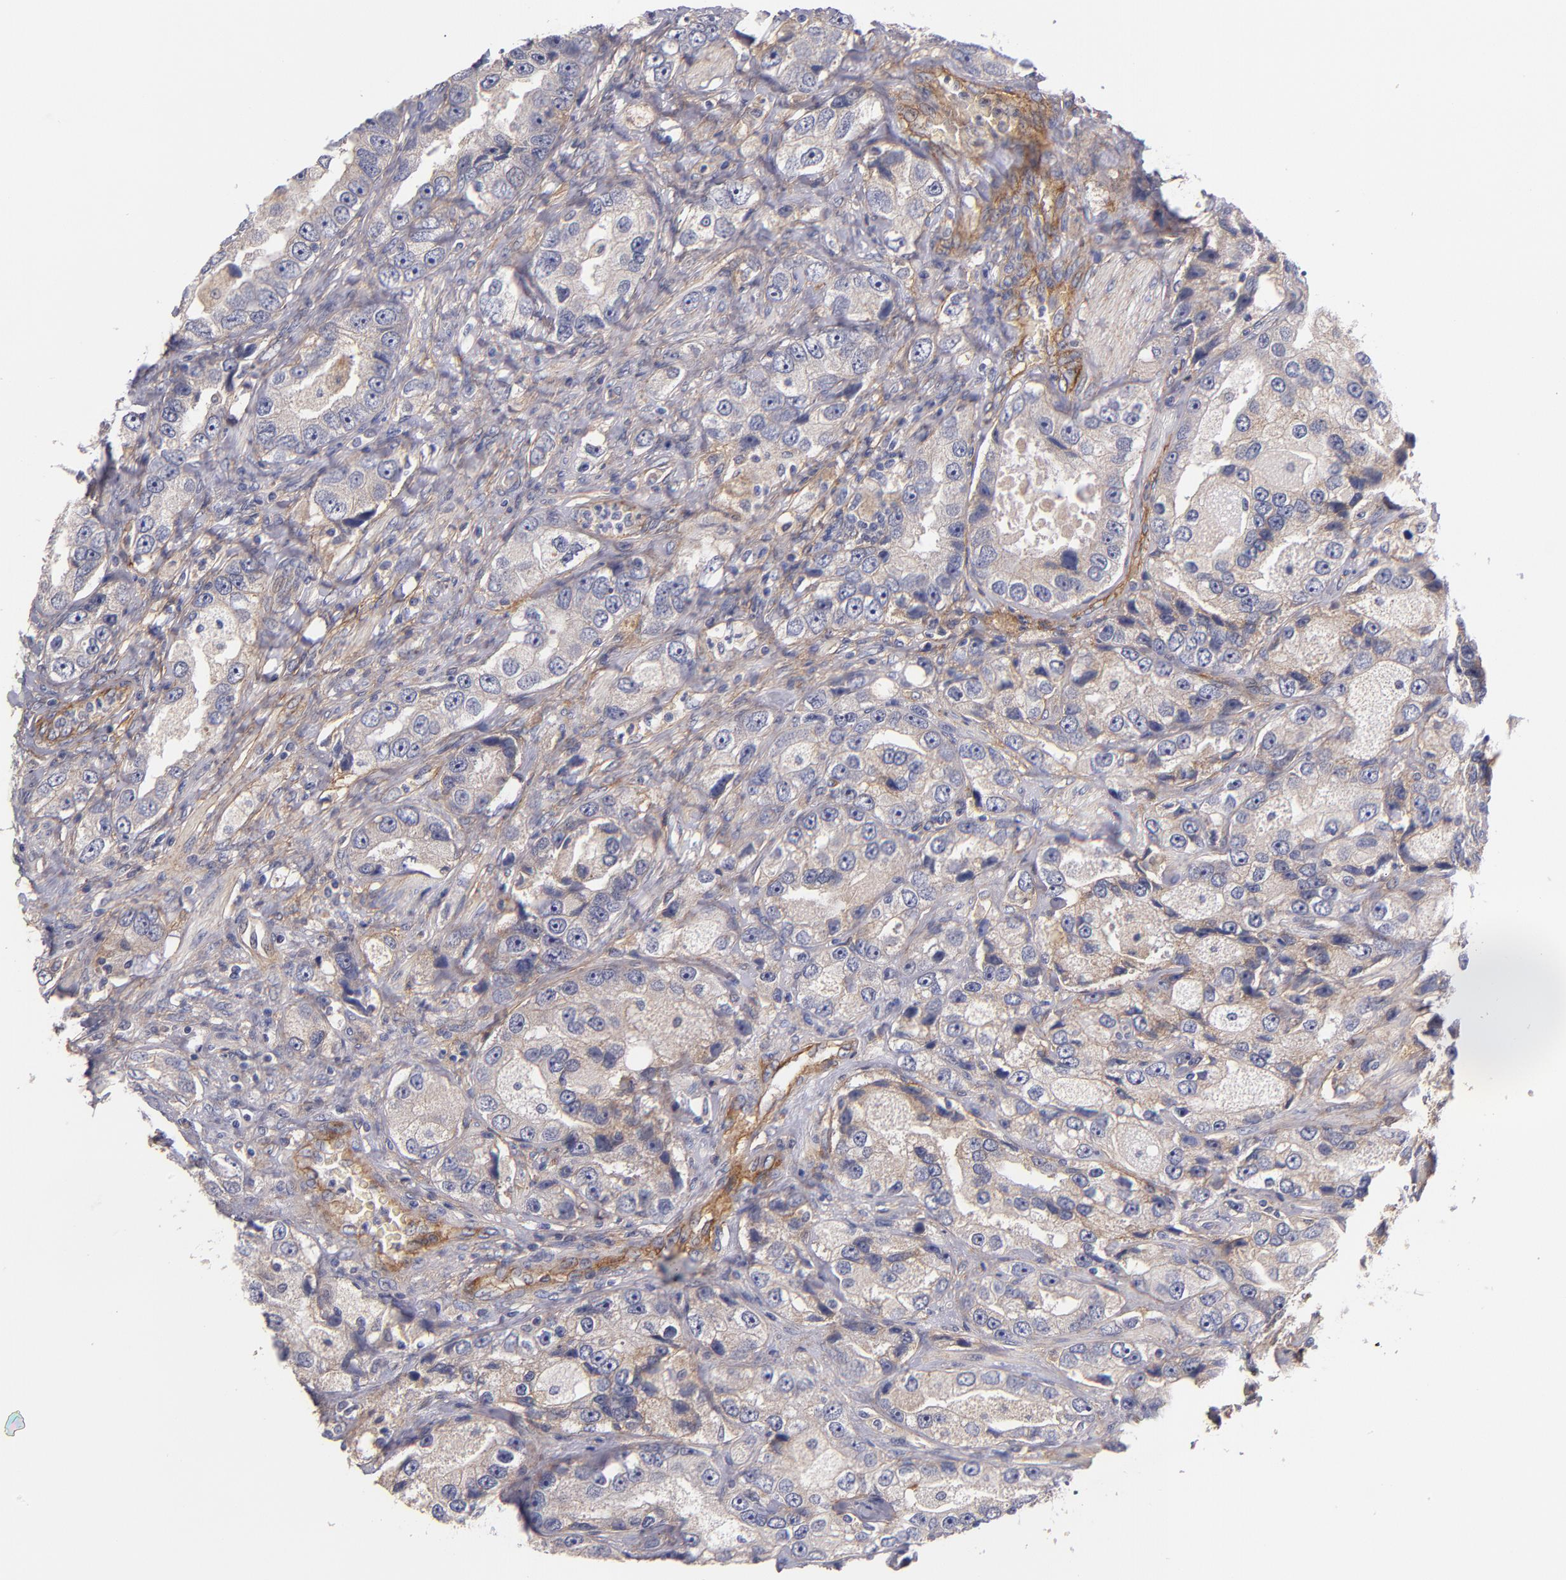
{"staining": {"intensity": "weak", "quantity": "<25%", "location": "cytoplasmic/membranous"}, "tissue": "prostate cancer", "cell_type": "Tumor cells", "image_type": "cancer", "snomed": [{"axis": "morphology", "description": "Adenocarcinoma, High grade"}, {"axis": "topography", "description": "Prostate"}], "caption": "This is a micrograph of immunohistochemistry staining of prostate adenocarcinoma (high-grade), which shows no staining in tumor cells.", "gene": "PLSCR4", "patient": {"sex": "male", "age": 63}}